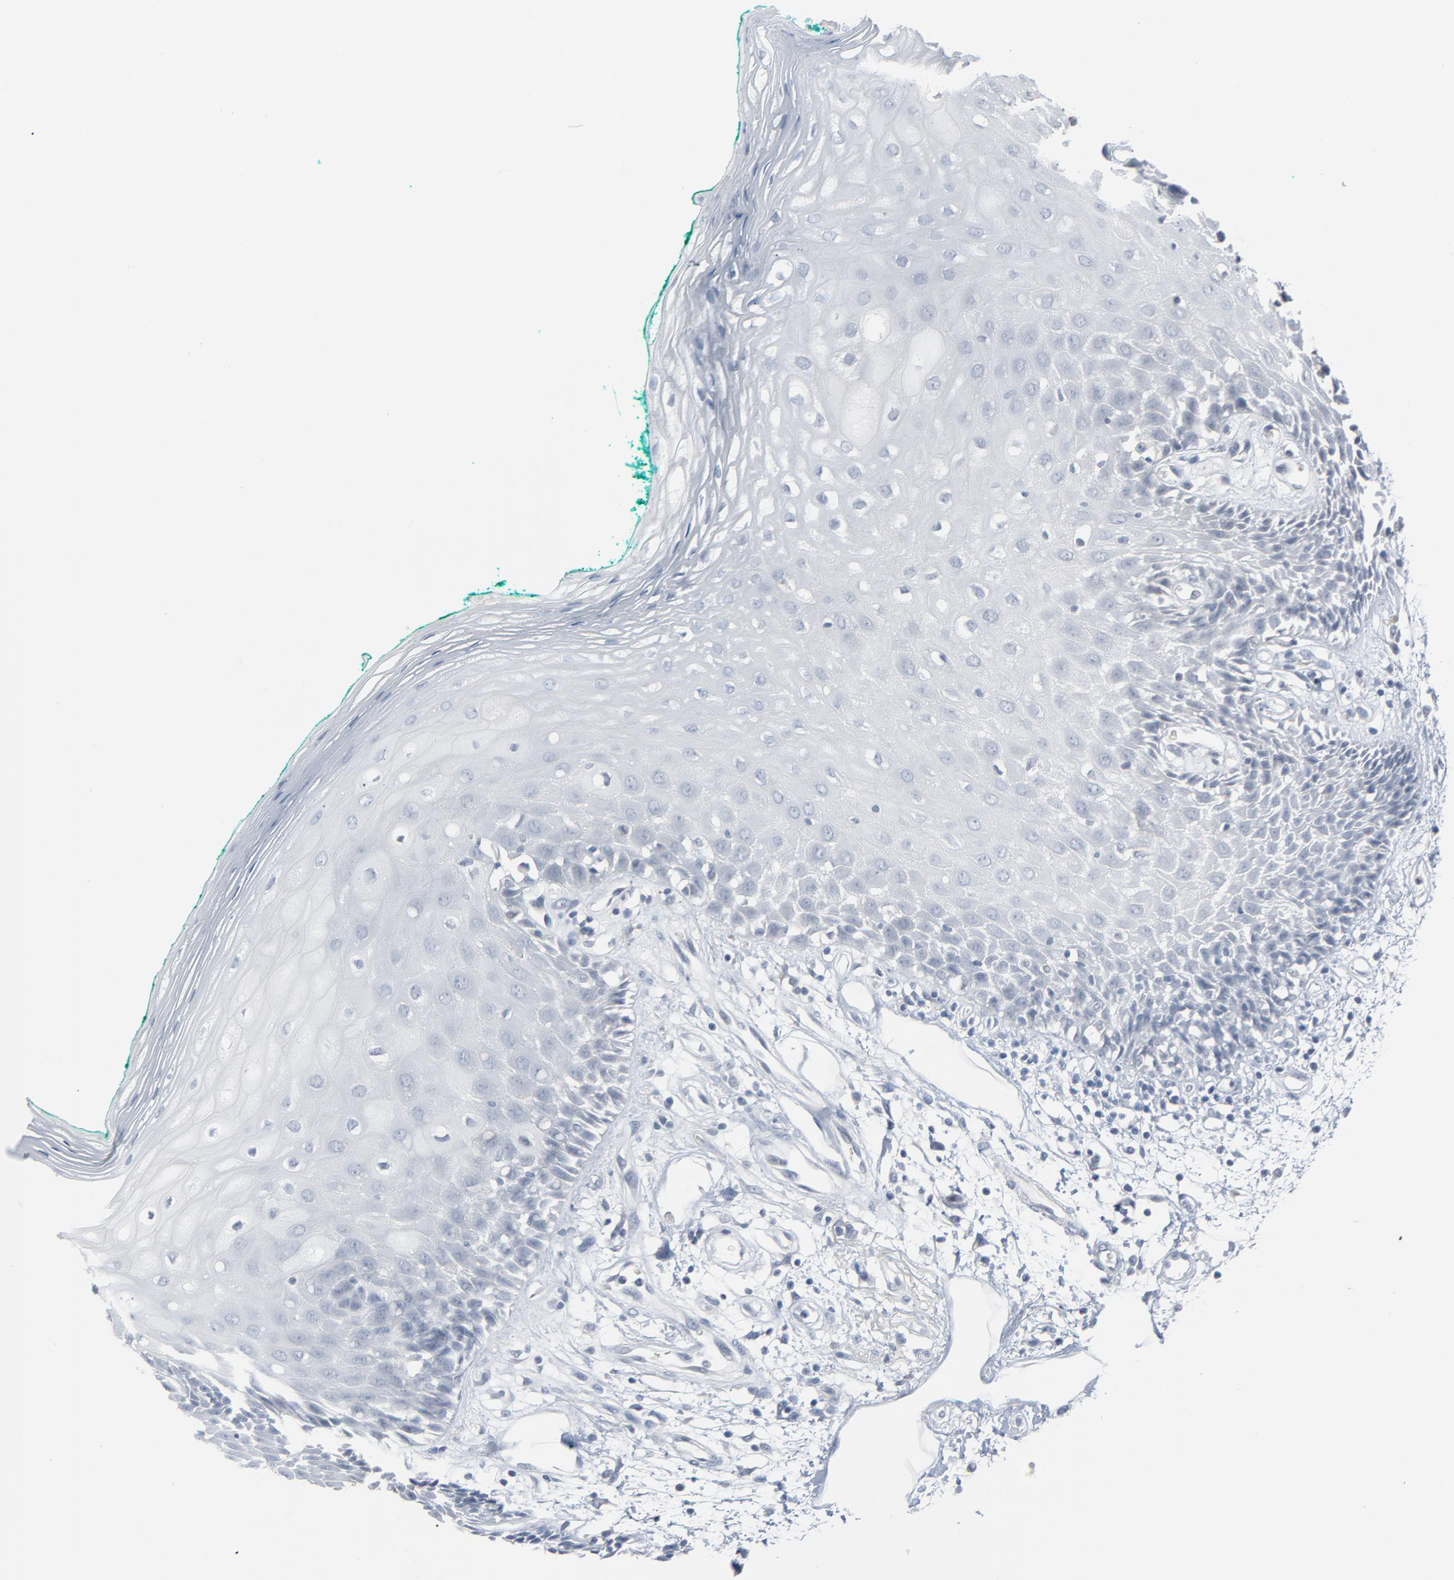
{"staining": {"intensity": "negative", "quantity": "none", "location": "none"}, "tissue": "oral mucosa", "cell_type": "Squamous epithelial cells", "image_type": "normal", "snomed": [{"axis": "morphology", "description": "Normal tissue, NOS"}, {"axis": "morphology", "description": "Squamous cell carcinoma, NOS"}, {"axis": "topography", "description": "Skeletal muscle"}, {"axis": "topography", "description": "Oral tissue"}, {"axis": "topography", "description": "Head-Neck"}], "caption": "Squamous epithelial cells show no significant staining in benign oral mucosa. (DAB (3,3'-diaminobenzidine) immunohistochemistry visualized using brightfield microscopy, high magnification).", "gene": "SAGE1", "patient": {"sex": "female", "age": 84}}